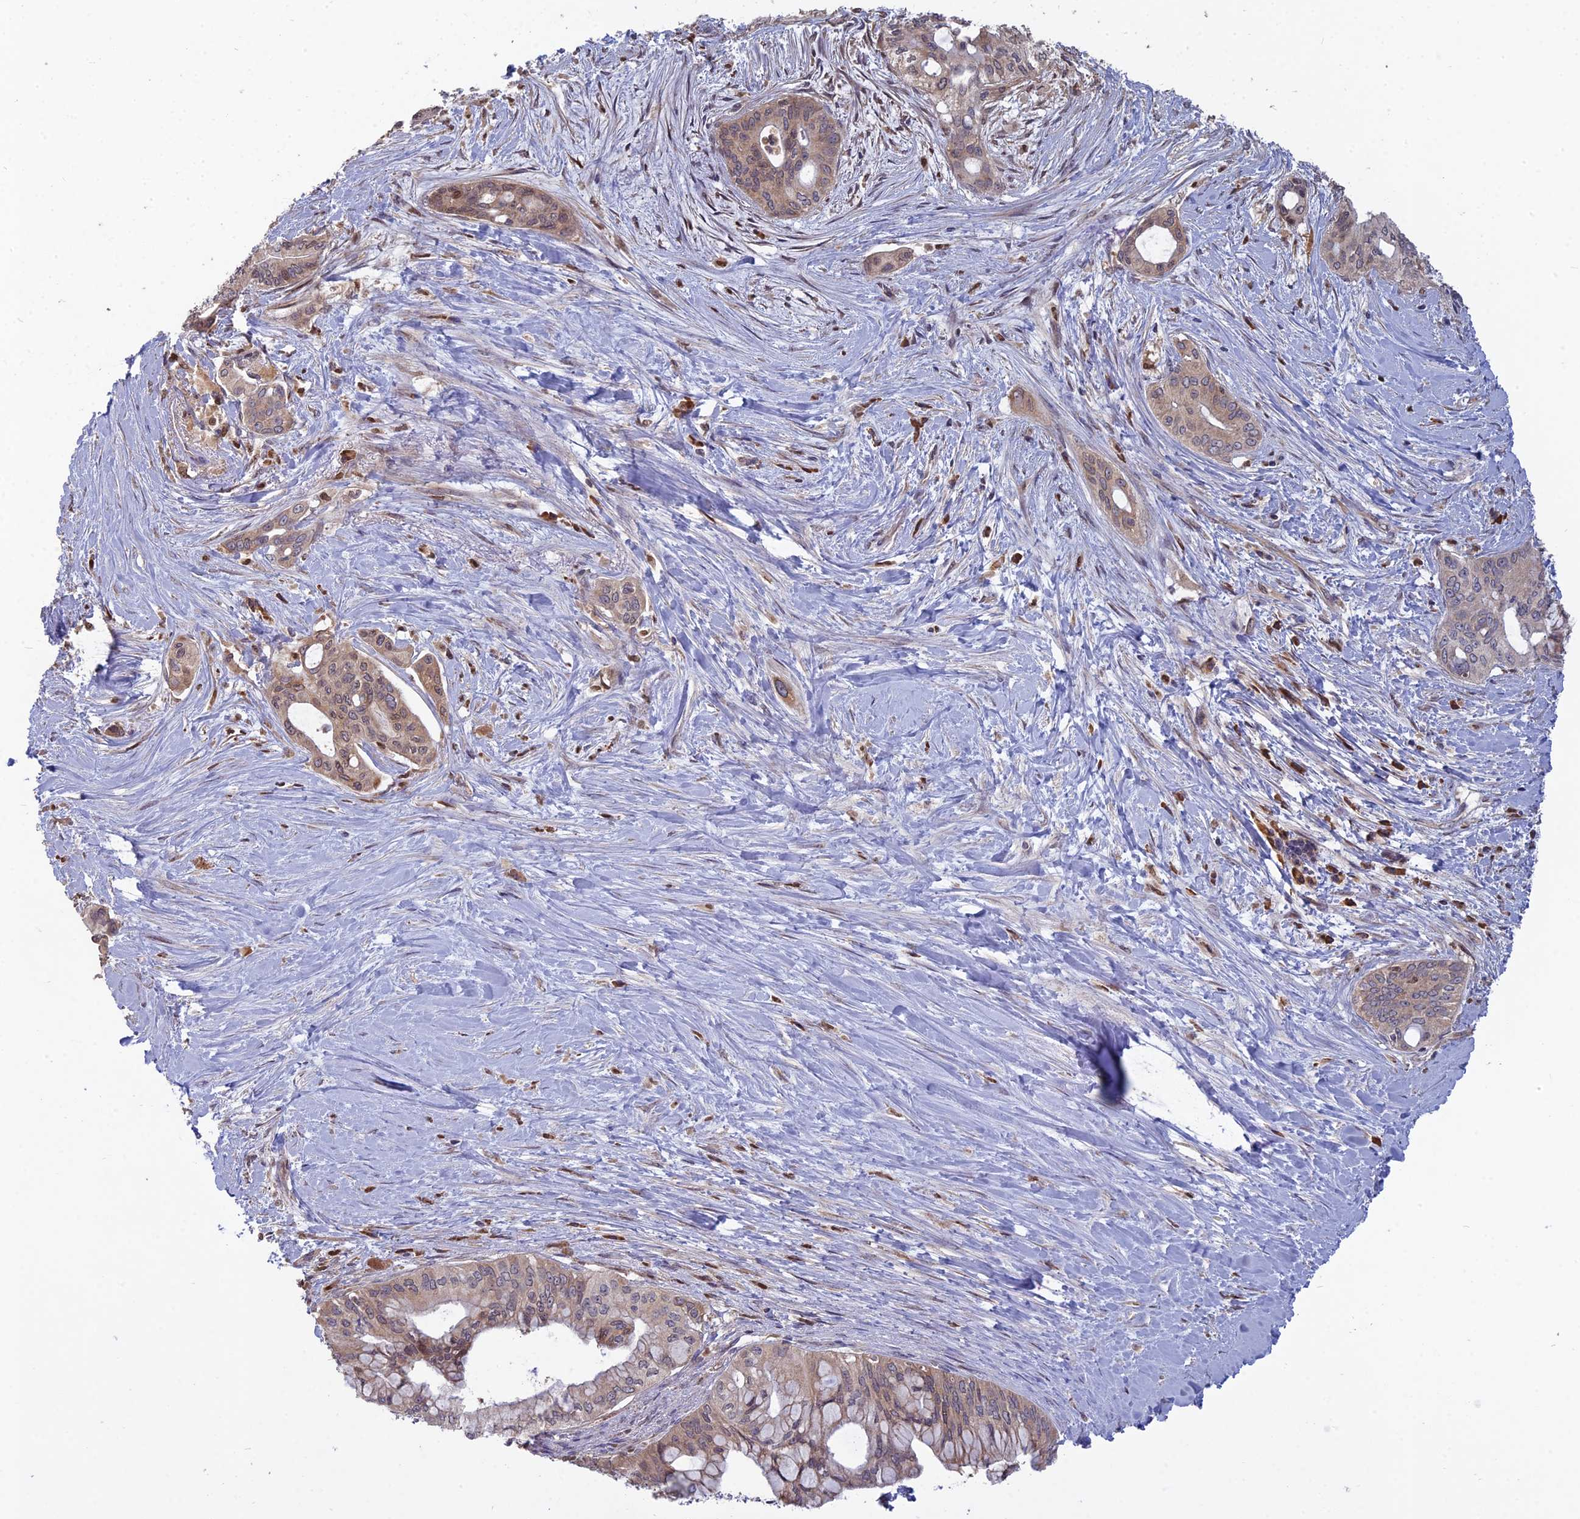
{"staining": {"intensity": "weak", "quantity": "25%-75%", "location": "cytoplasmic/membranous"}, "tissue": "pancreatic cancer", "cell_type": "Tumor cells", "image_type": "cancer", "snomed": [{"axis": "morphology", "description": "Adenocarcinoma, NOS"}, {"axis": "topography", "description": "Pancreas"}], "caption": "Immunohistochemical staining of human pancreatic cancer shows low levels of weak cytoplasmic/membranous positivity in about 25%-75% of tumor cells.", "gene": "TMEM208", "patient": {"sex": "male", "age": 46}}